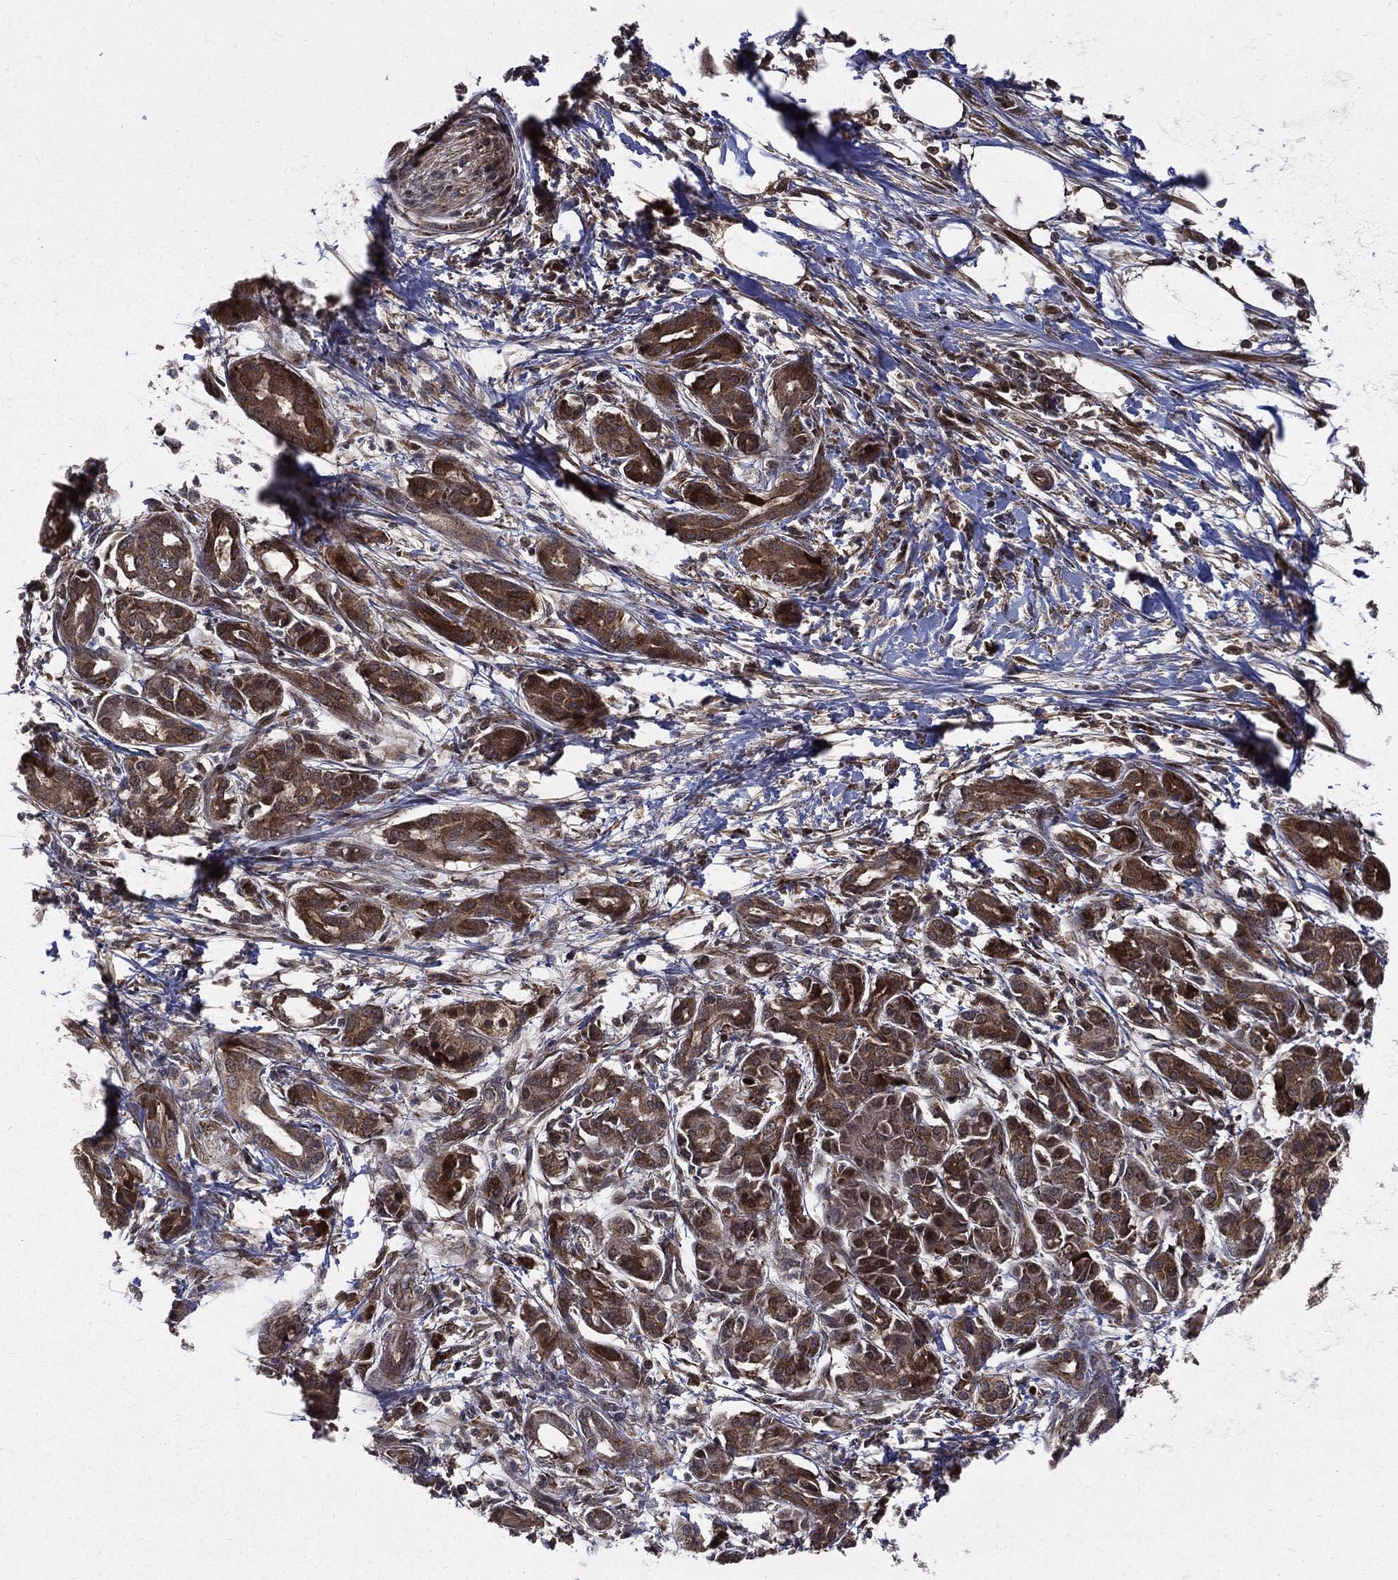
{"staining": {"intensity": "strong", "quantity": ">75%", "location": "cytoplasmic/membranous"}, "tissue": "pancreatic cancer", "cell_type": "Tumor cells", "image_type": "cancer", "snomed": [{"axis": "morphology", "description": "Adenocarcinoma, NOS"}, {"axis": "topography", "description": "Pancreas"}], "caption": "DAB (3,3'-diaminobenzidine) immunohistochemical staining of pancreatic adenocarcinoma shows strong cytoplasmic/membranous protein expression in approximately >75% of tumor cells.", "gene": "RAB11FIP4", "patient": {"sex": "male", "age": 72}}